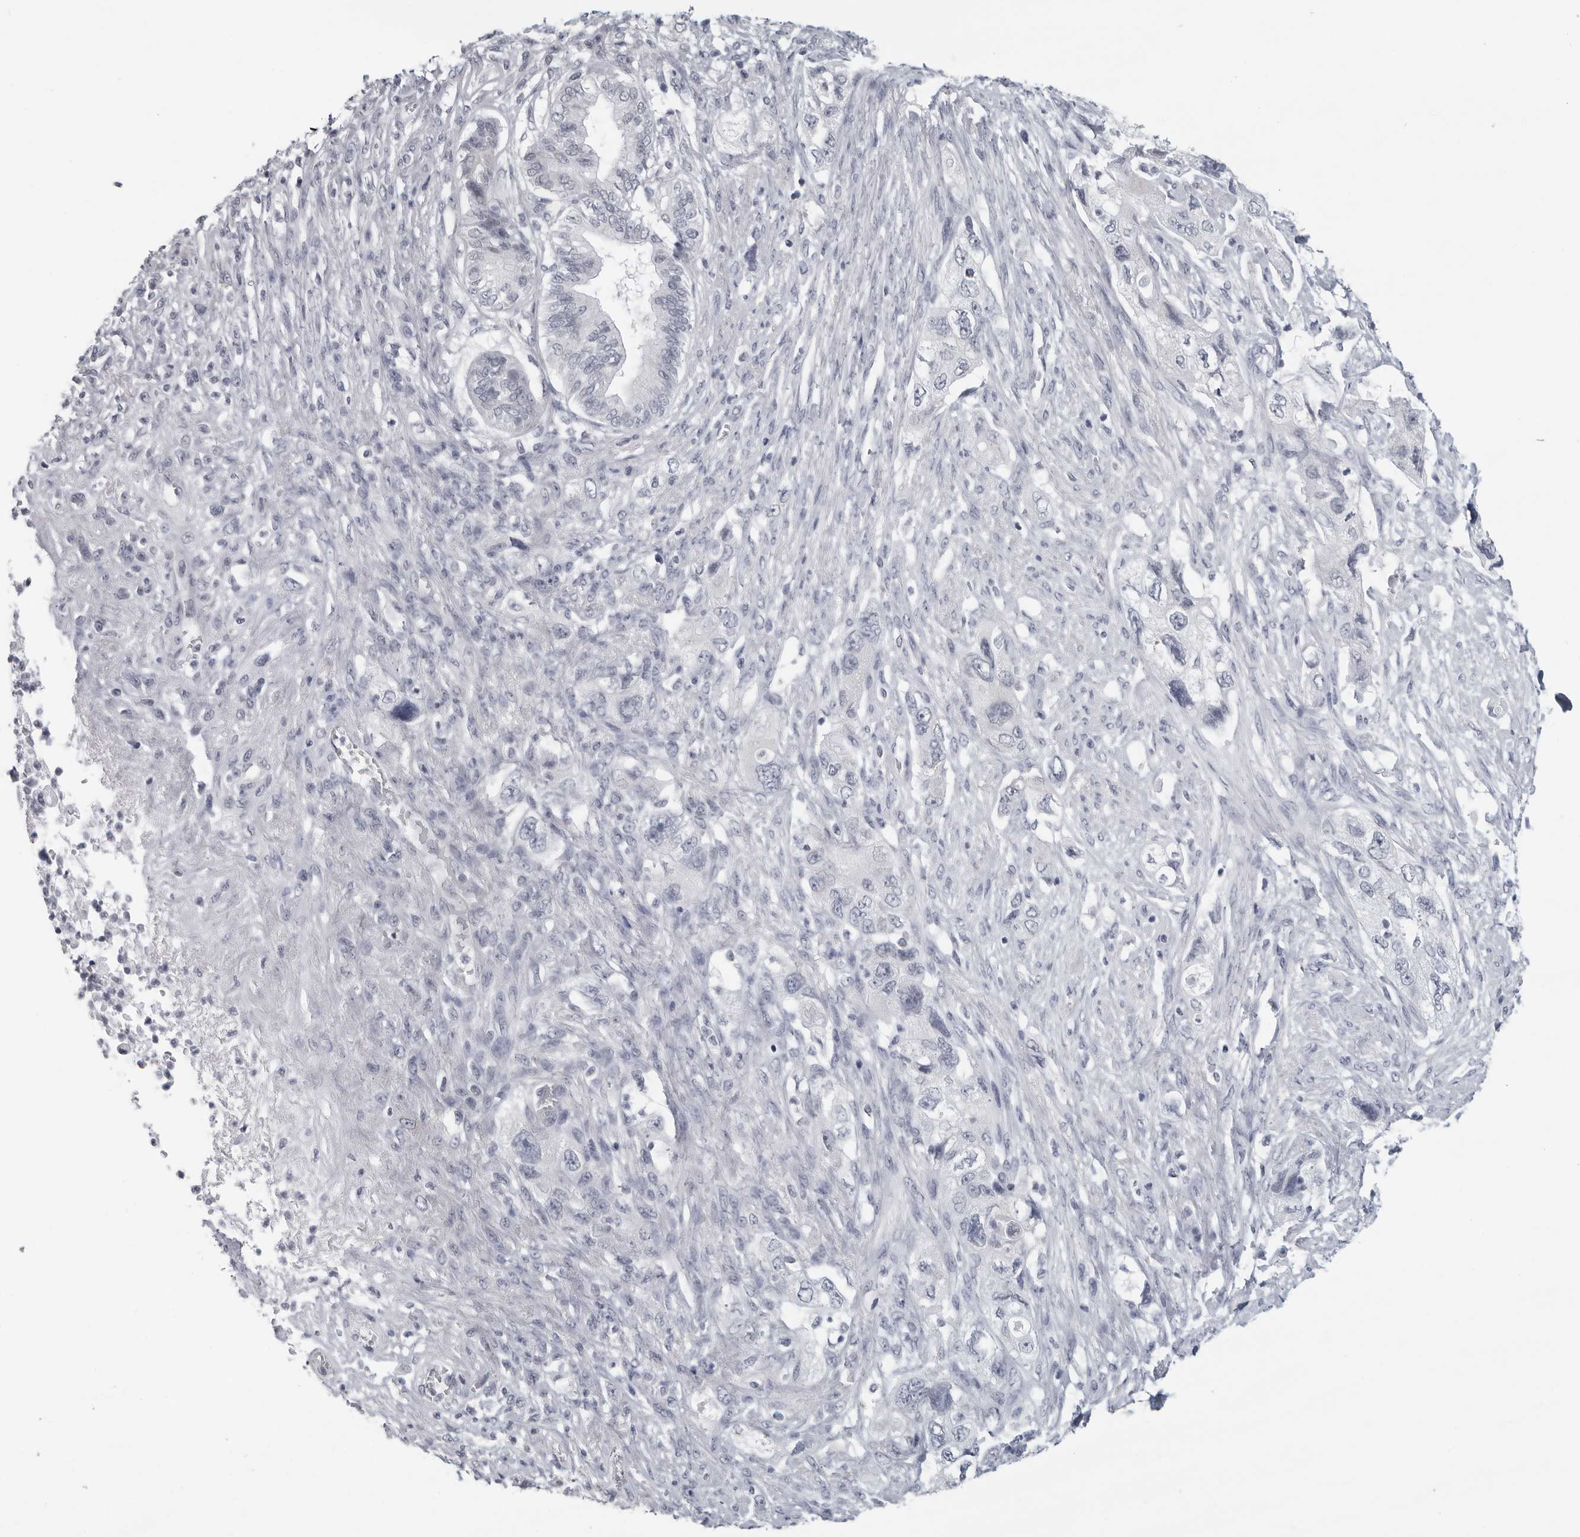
{"staining": {"intensity": "negative", "quantity": "none", "location": "none"}, "tissue": "pancreatic cancer", "cell_type": "Tumor cells", "image_type": "cancer", "snomed": [{"axis": "morphology", "description": "Adenocarcinoma, NOS"}, {"axis": "topography", "description": "Pancreas"}], "caption": "Immunohistochemical staining of human pancreatic cancer (adenocarcinoma) displays no significant expression in tumor cells.", "gene": "OPLAH", "patient": {"sex": "female", "age": 73}}